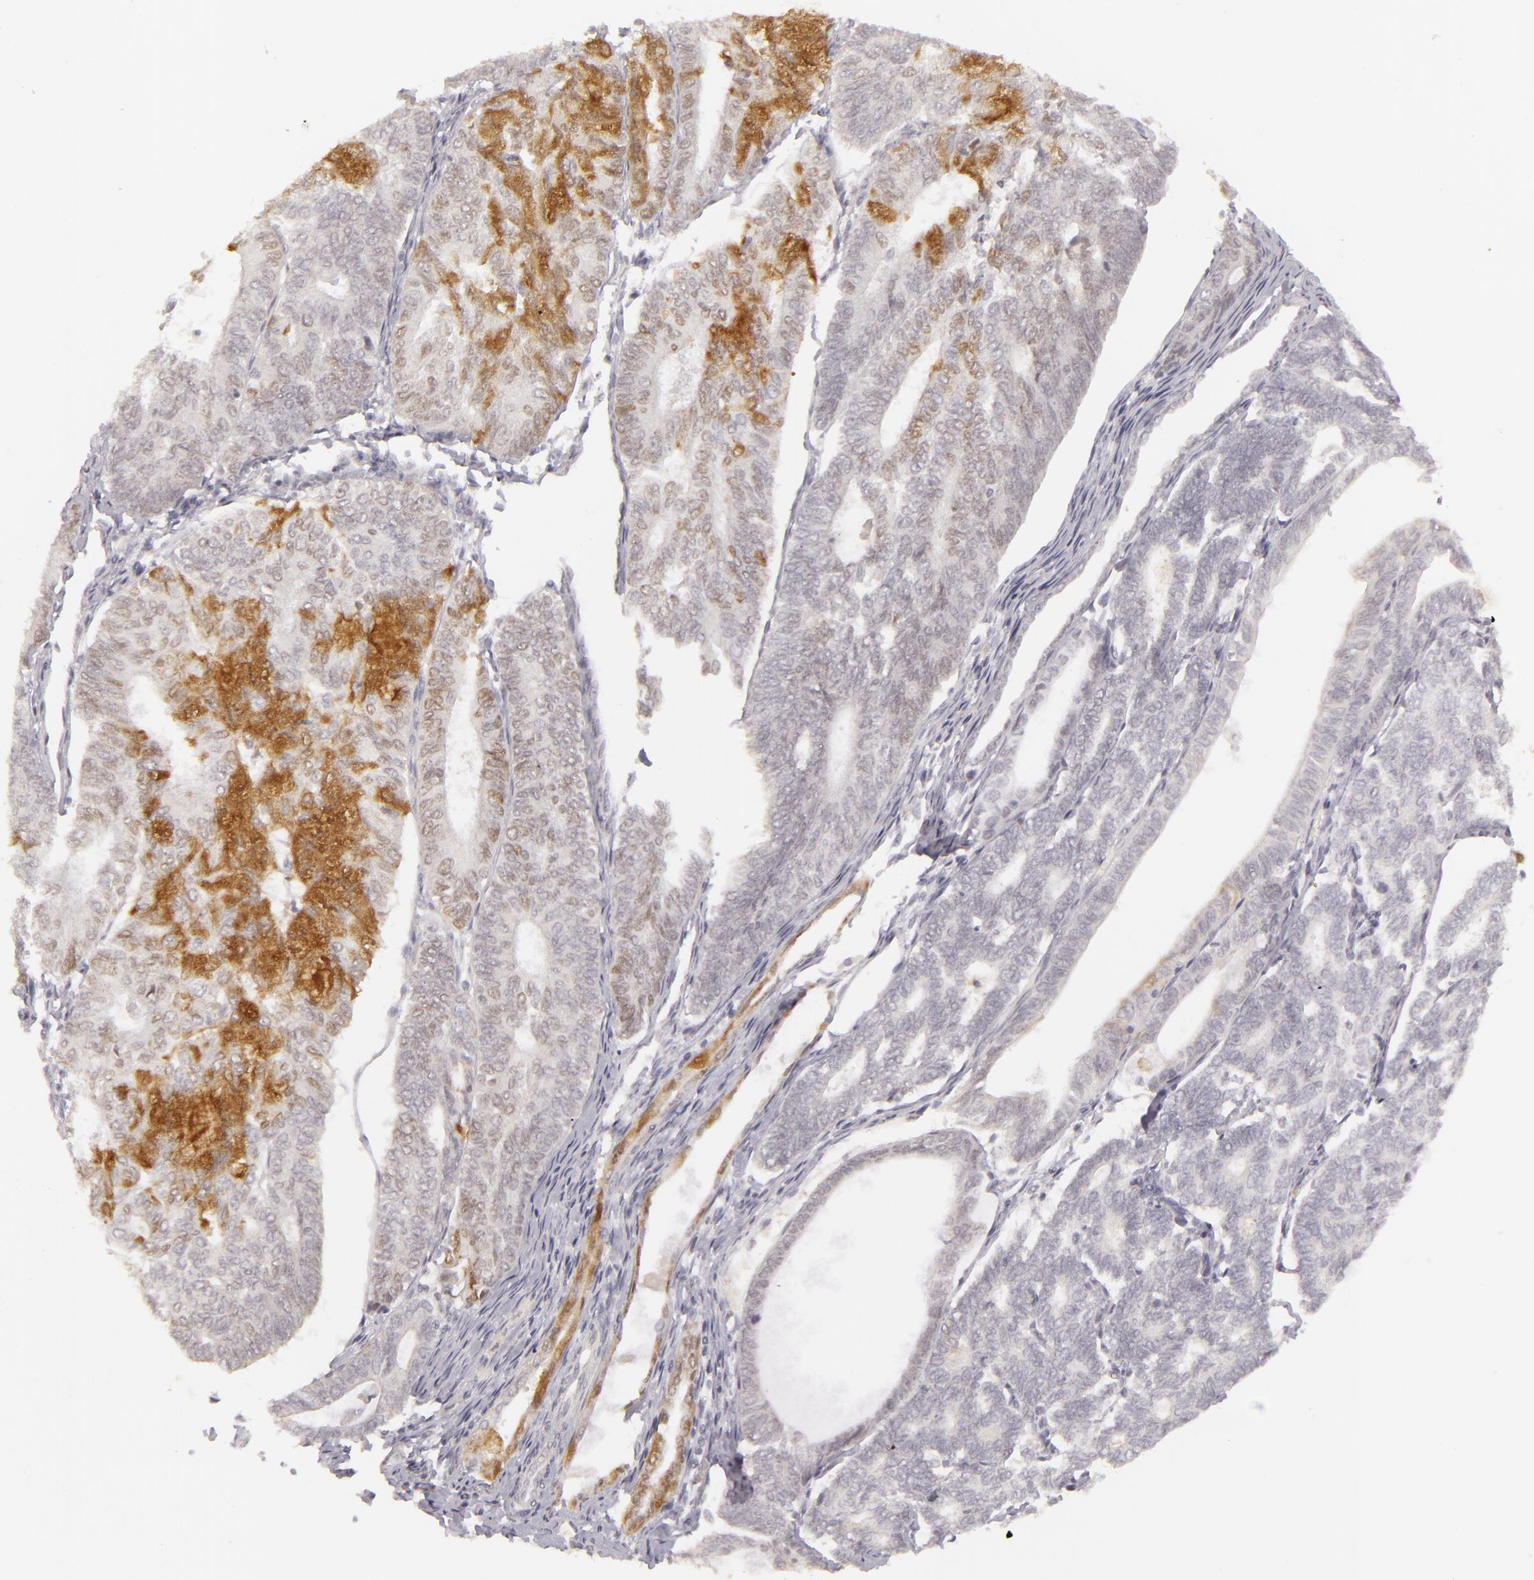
{"staining": {"intensity": "moderate", "quantity": "<25%", "location": "cytoplasmic/membranous,nuclear"}, "tissue": "endometrial cancer", "cell_type": "Tumor cells", "image_type": "cancer", "snomed": [{"axis": "morphology", "description": "Adenocarcinoma, NOS"}, {"axis": "topography", "description": "Endometrium"}], "caption": "This histopathology image reveals IHC staining of human endometrial adenocarcinoma, with low moderate cytoplasmic/membranous and nuclear staining in approximately <25% of tumor cells.", "gene": "SIX1", "patient": {"sex": "female", "age": 59}}